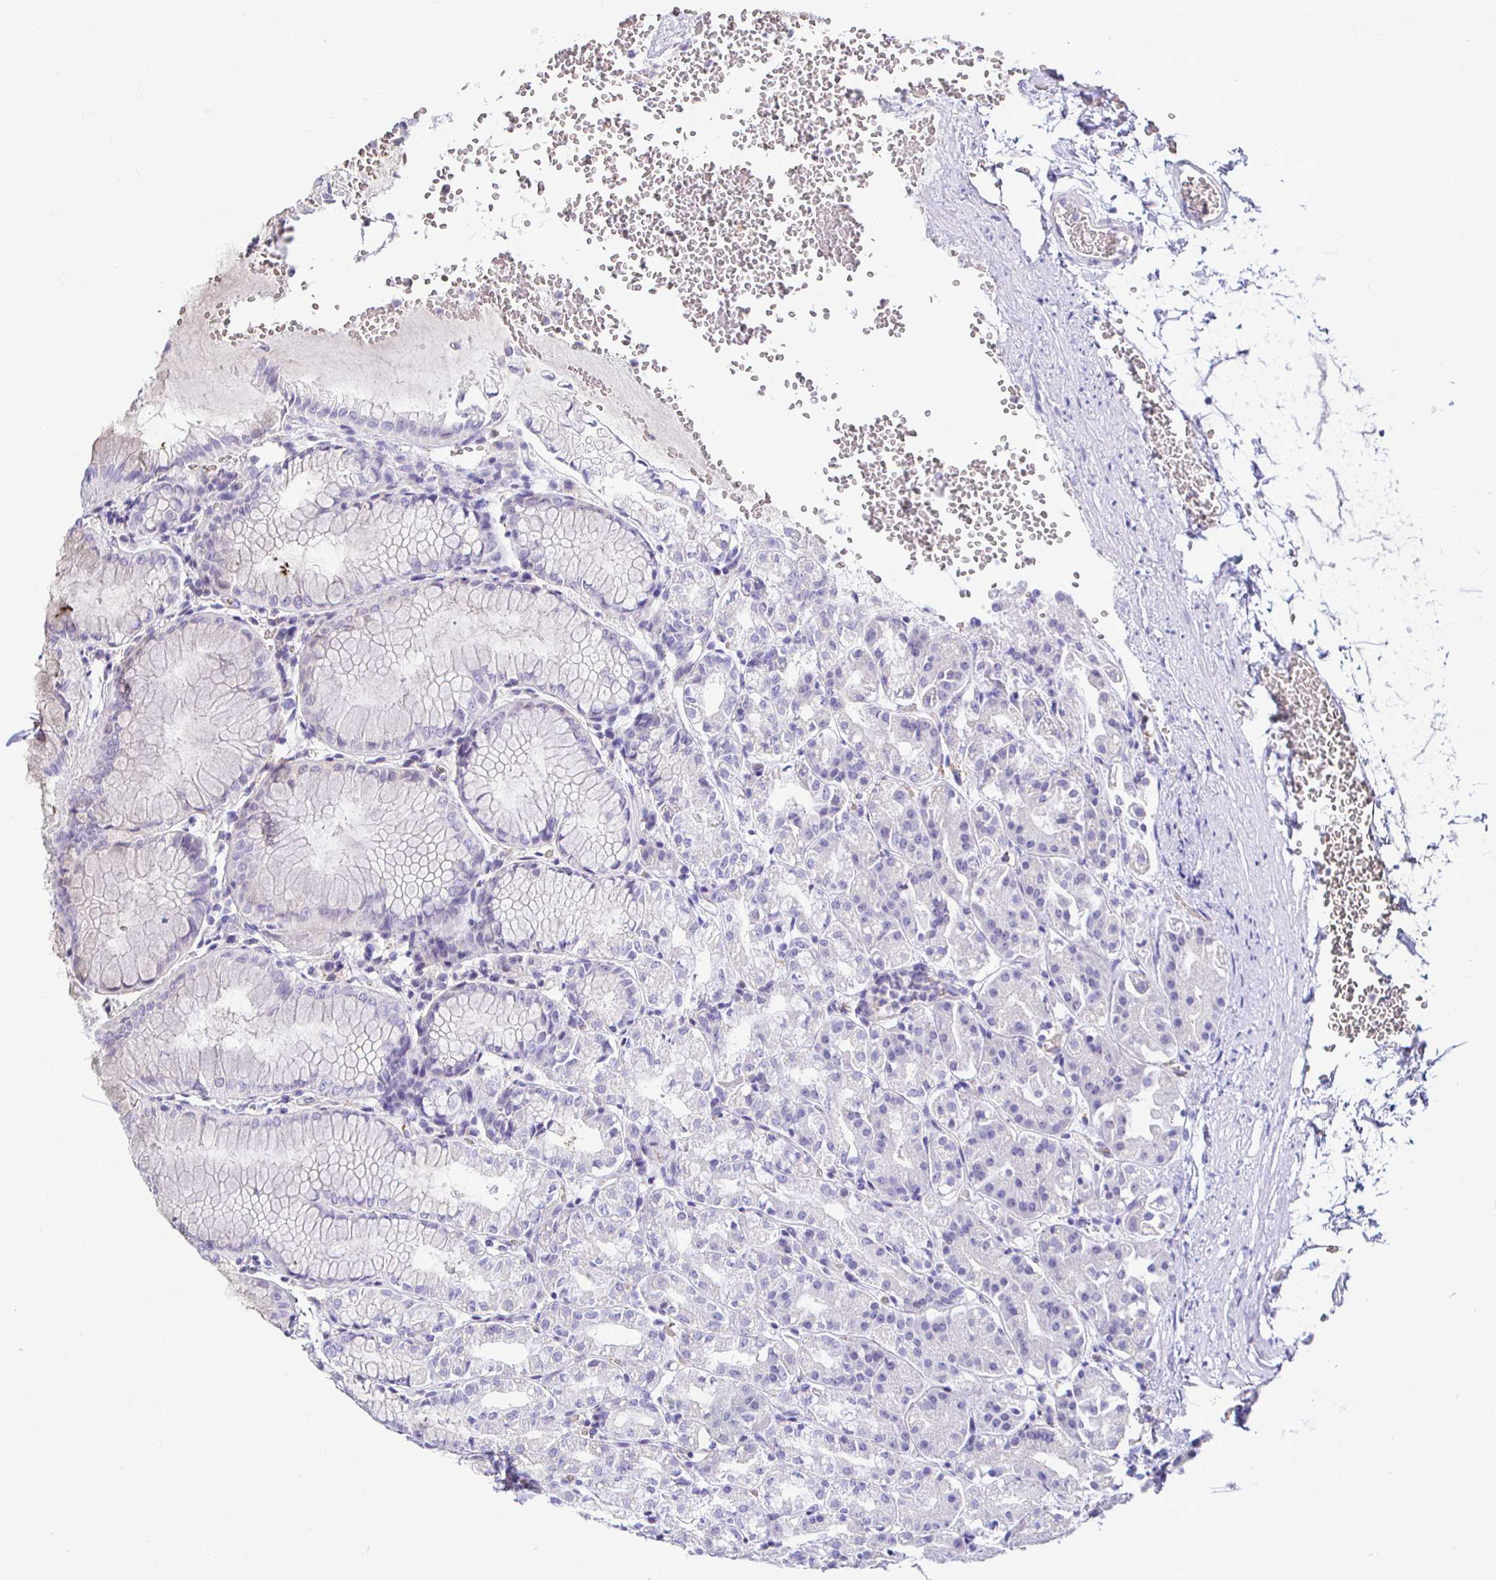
{"staining": {"intensity": "negative", "quantity": "none", "location": "none"}, "tissue": "stomach", "cell_type": "Glandular cells", "image_type": "normal", "snomed": [{"axis": "morphology", "description": "Normal tissue, NOS"}, {"axis": "topography", "description": "Stomach"}], "caption": "Immunohistochemistry of unremarkable stomach displays no expression in glandular cells. (DAB (3,3'-diaminobenzidine) immunohistochemistry with hematoxylin counter stain).", "gene": "SIRPA", "patient": {"sex": "female", "age": 57}}